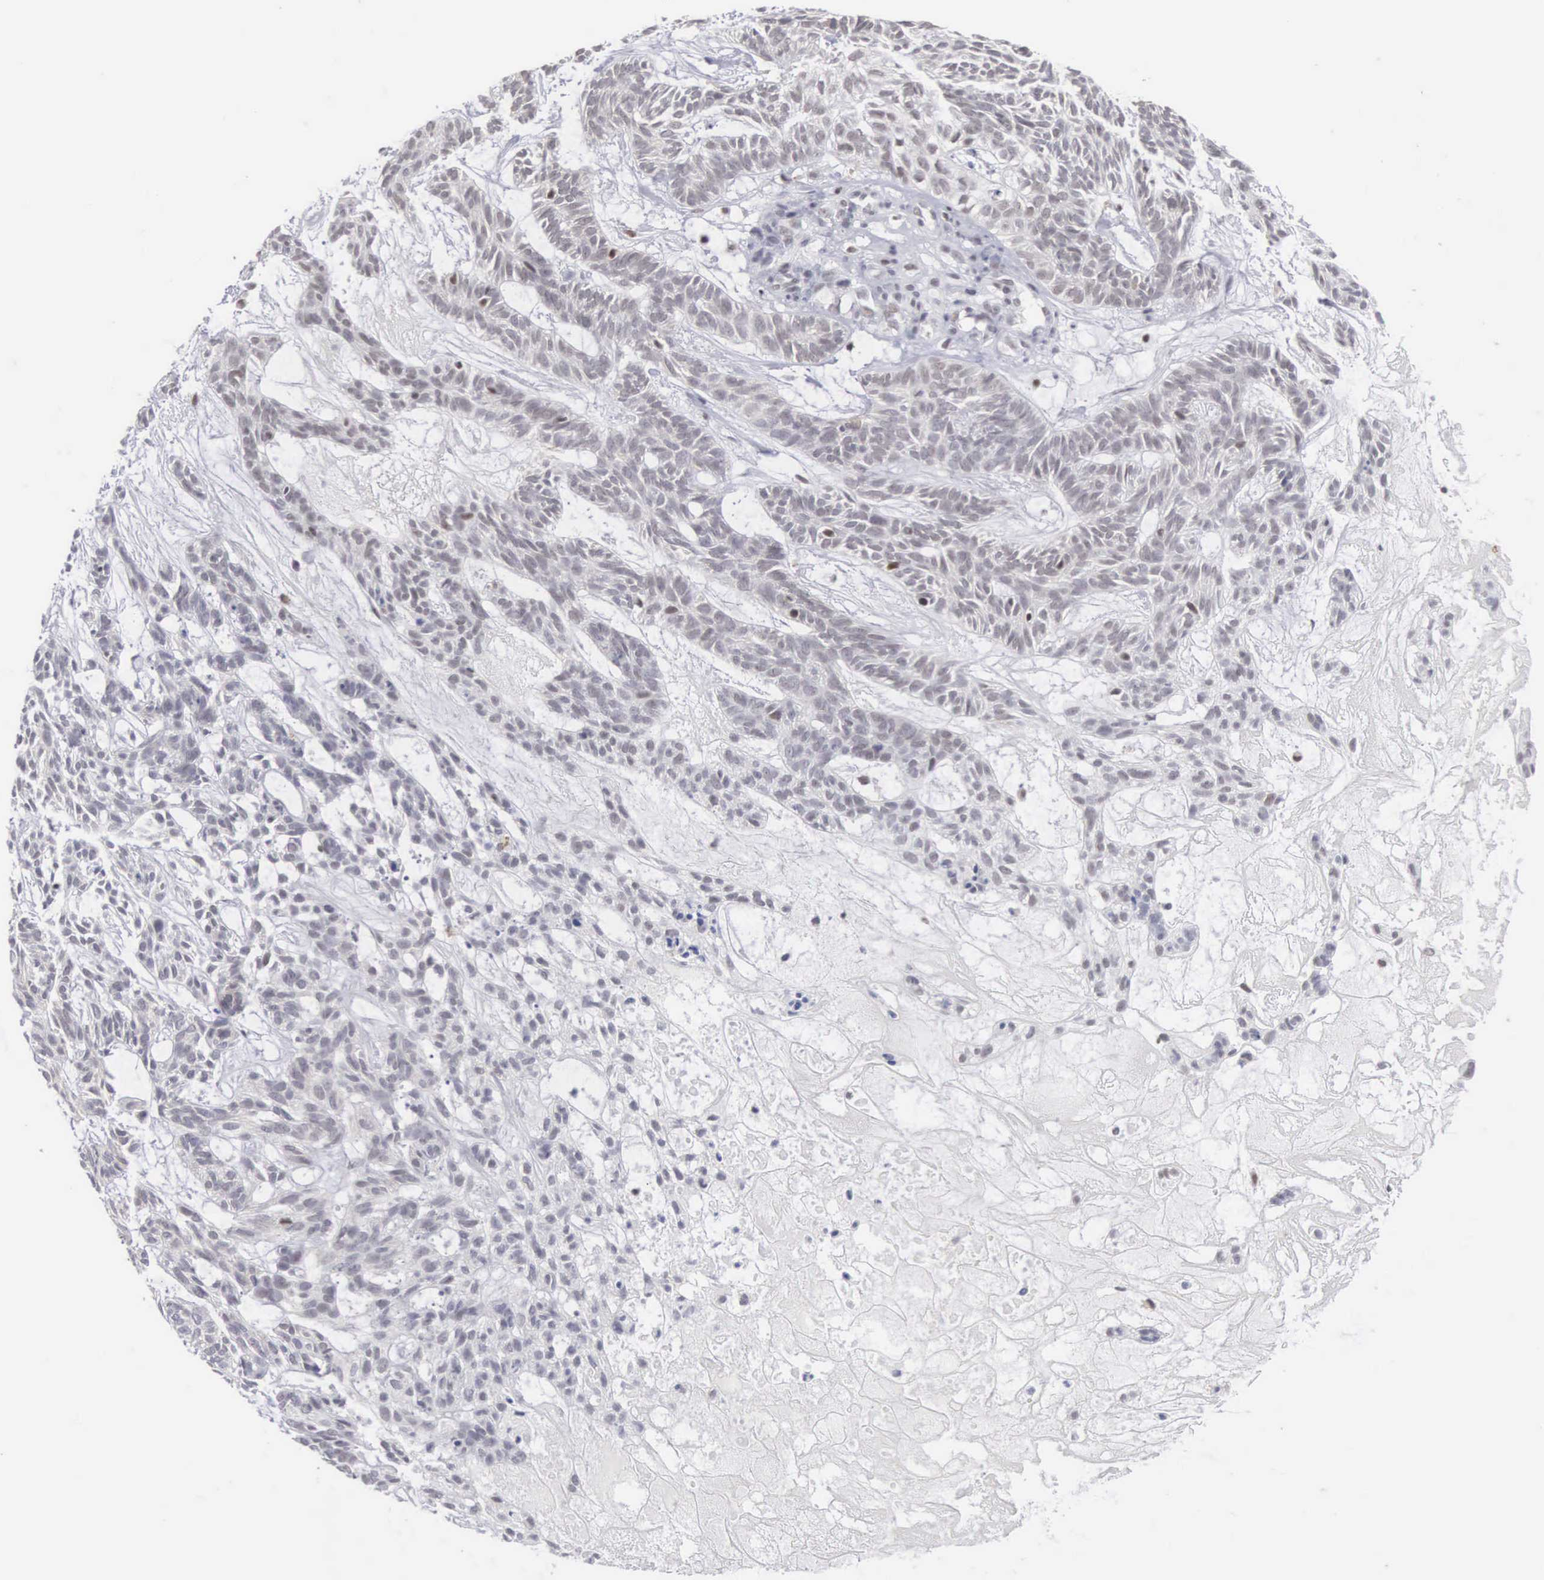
{"staining": {"intensity": "weak", "quantity": "<25%", "location": "nuclear"}, "tissue": "skin cancer", "cell_type": "Tumor cells", "image_type": "cancer", "snomed": [{"axis": "morphology", "description": "Basal cell carcinoma"}, {"axis": "topography", "description": "Skin"}], "caption": "DAB immunohistochemical staining of basal cell carcinoma (skin) demonstrates no significant staining in tumor cells.", "gene": "MNAT1", "patient": {"sex": "male", "age": 75}}